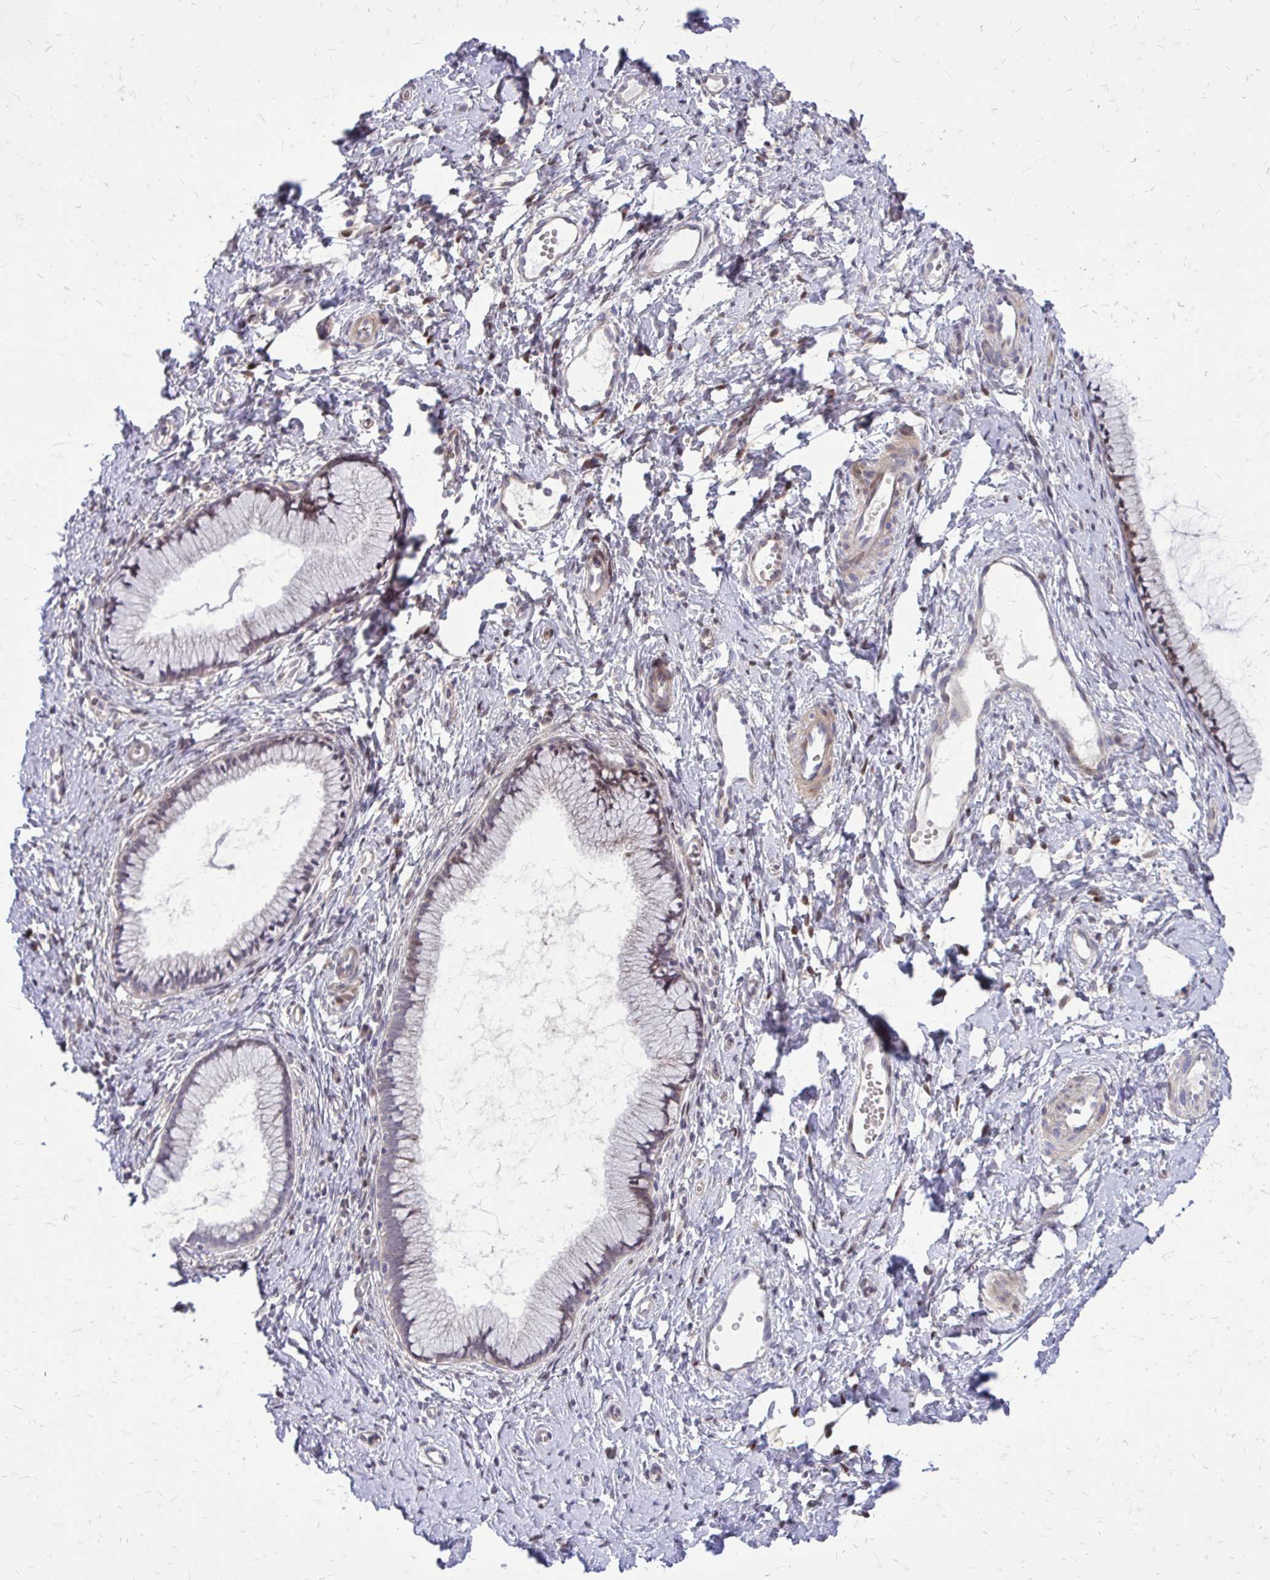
{"staining": {"intensity": "moderate", "quantity": "25%-75%", "location": "nuclear"}, "tissue": "cervix", "cell_type": "Glandular cells", "image_type": "normal", "snomed": [{"axis": "morphology", "description": "Normal tissue, NOS"}, {"axis": "topography", "description": "Cervix"}], "caption": "Immunohistochemistry (IHC) histopathology image of benign human cervix stained for a protein (brown), which exhibits medium levels of moderate nuclear staining in about 25%-75% of glandular cells.", "gene": "PPDPFL", "patient": {"sex": "female", "age": 40}}